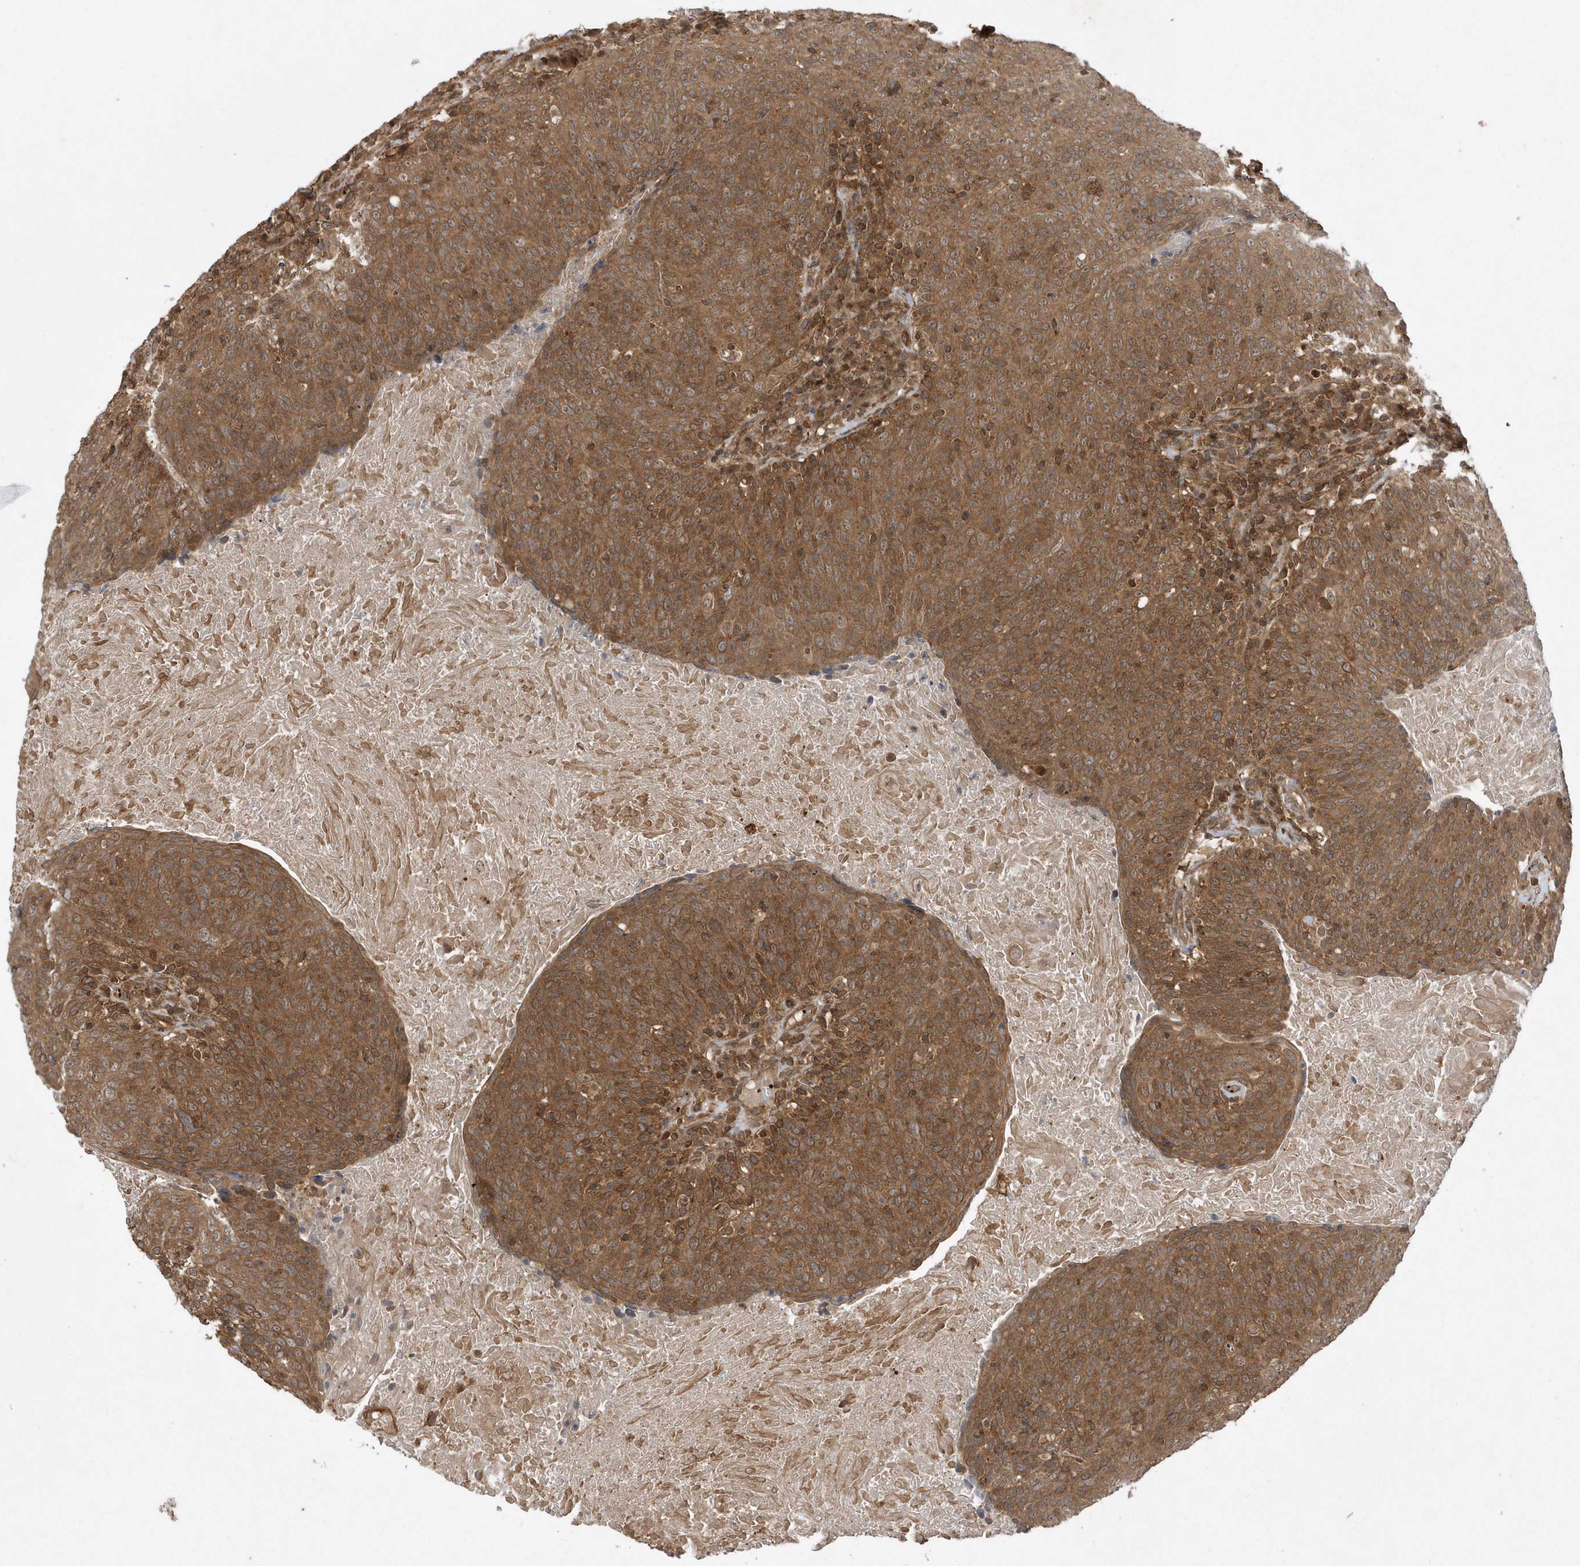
{"staining": {"intensity": "moderate", "quantity": ">75%", "location": "cytoplasmic/membranous"}, "tissue": "head and neck cancer", "cell_type": "Tumor cells", "image_type": "cancer", "snomed": [{"axis": "morphology", "description": "Squamous cell carcinoma, NOS"}, {"axis": "morphology", "description": "Squamous cell carcinoma, metastatic, NOS"}, {"axis": "topography", "description": "Lymph node"}, {"axis": "topography", "description": "Head-Neck"}], "caption": "Immunohistochemical staining of head and neck cancer reveals medium levels of moderate cytoplasmic/membranous positivity in about >75% of tumor cells.", "gene": "ACYP1", "patient": {"sex": "male", "age": 62}}